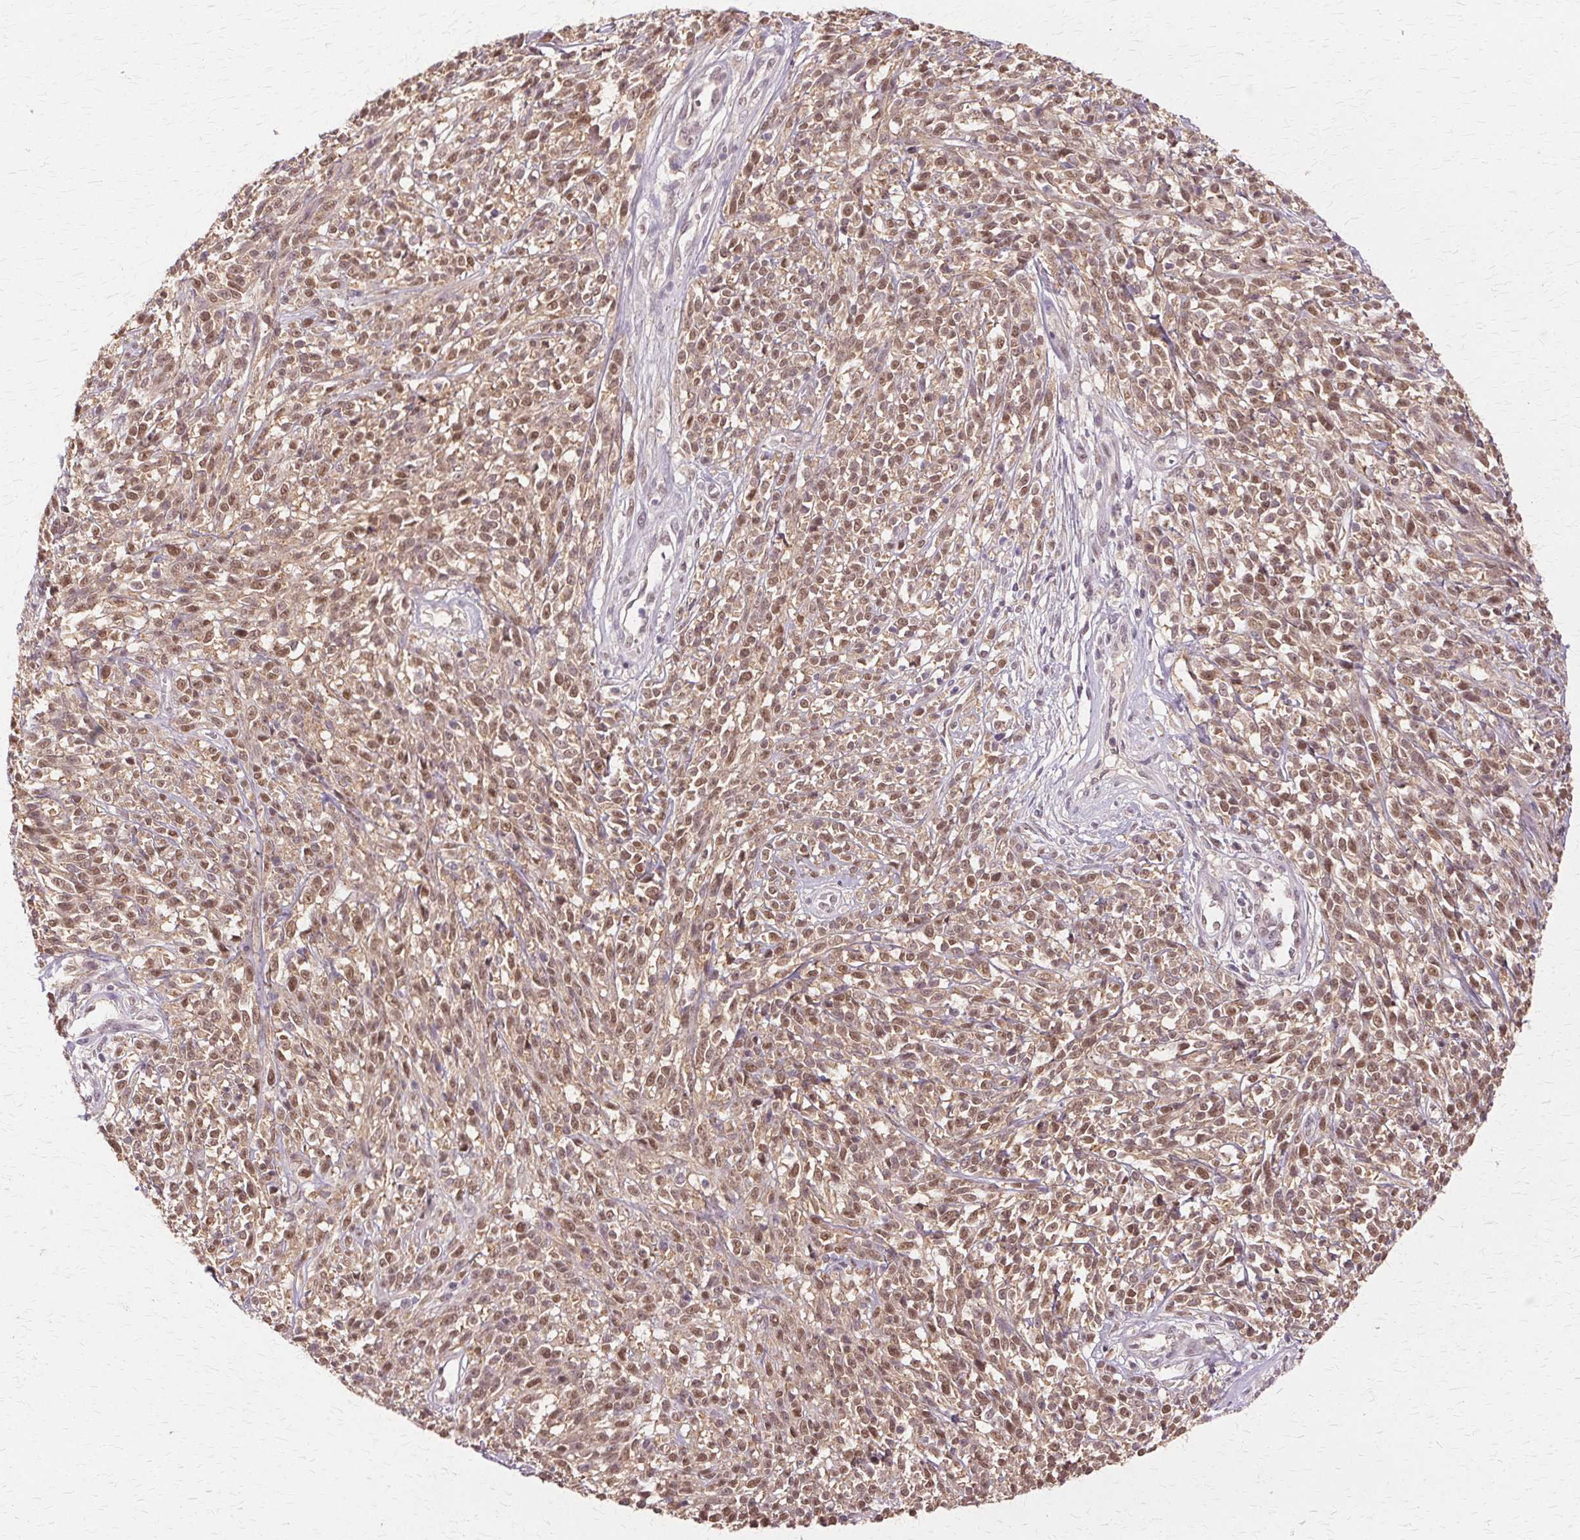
{"staining": {"intensity": "moderate", "quantity": ">75%", "location": "cytoplasmic/membranous,nuclear"}, "tissue": "melanoma", "cell_type": "Tumor cells", "image_type": "cancer", "snomed": [{"axis": "morphology", "description": "Malignant melanoma, NOS"}, {"axis": "topography", "description": "Skin"}, {"axis": "topography", "description": "Skin of trunk"}], "caption": "Protein expression analysis of human malignant melanoma reveals moderate cytoplasmic/membranous and nuclear staining in approximately >75% of tumor cells.", "gene": "PRMT5", "patient": {"sex": "male", "age": 74}}